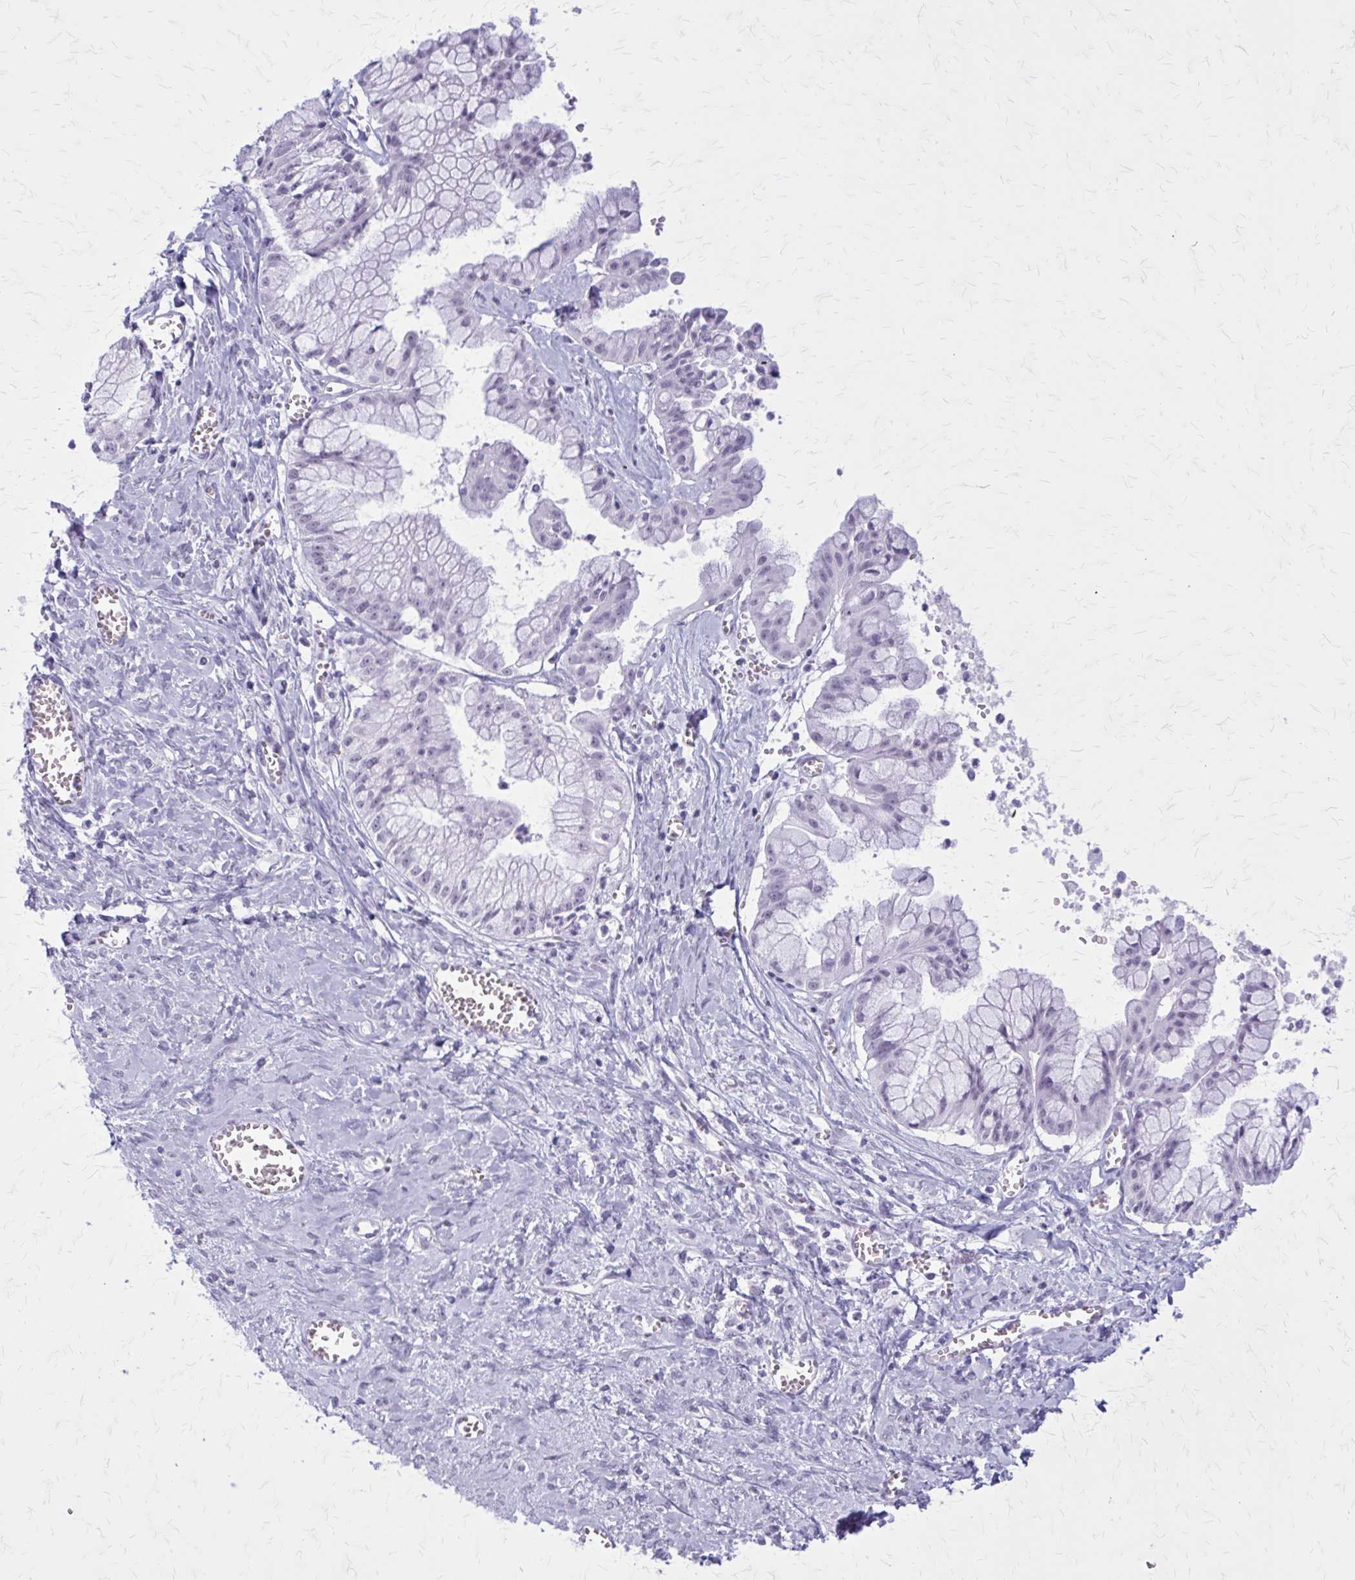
{"staining": {"intensity": "negative", "quantity": "none", "location": "none"}, "tissue": "ovarian cancer", "cell_type": "Tumor cells", "image_type": "cancer", "snomed": [{"axis": "morphology", "description": "Cystadenocarcinoma, mucinous, NOS"}, {"axis": "topography", "description": "Ovary"}], "caption": "This is a histopathology image of immunohistochemistry staining of mucinous cystadenocarcinoma (ovarian), which shows no staining in tumor cells.", "gene": "GAD1", "patient": {"sex": "female", "age": 70}}